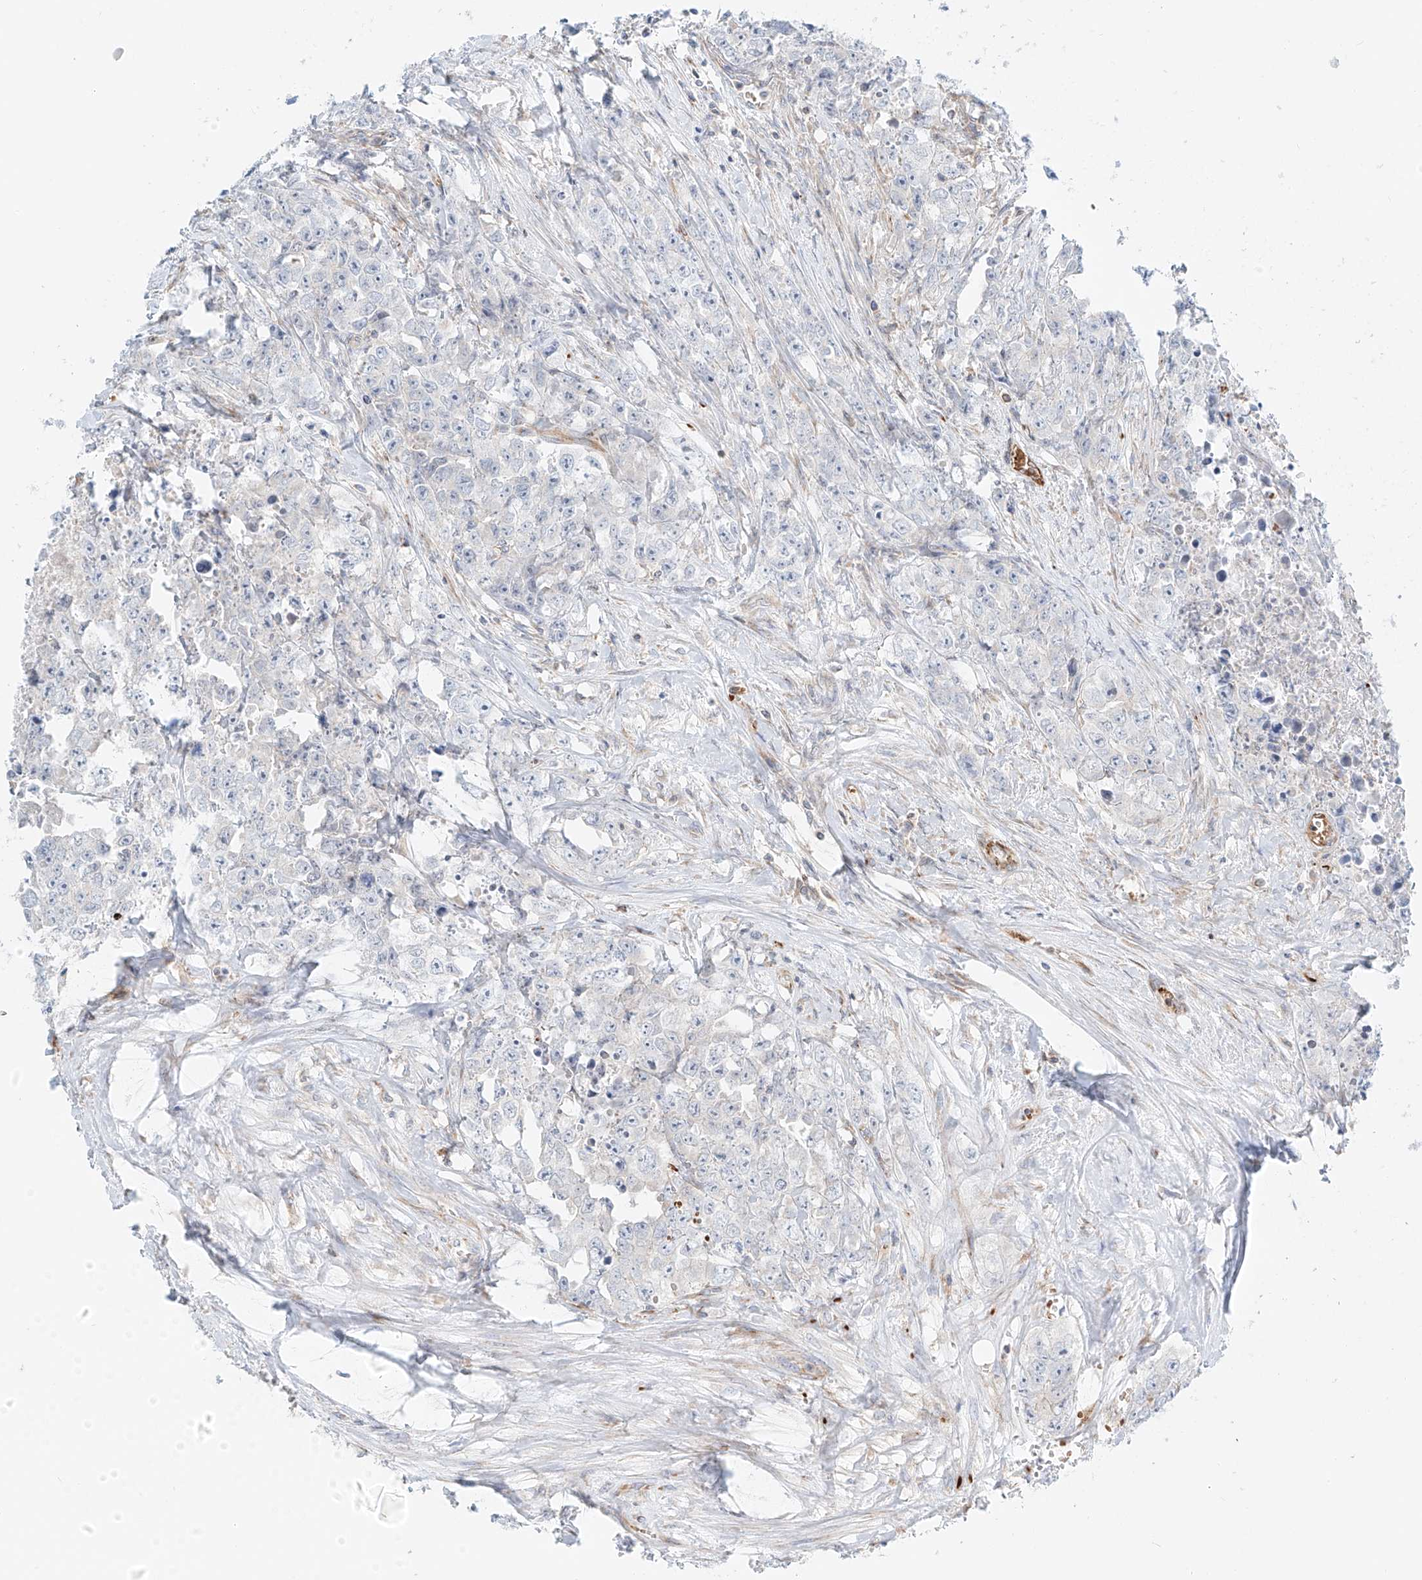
{"staining": {"intensity": "negative", "quantity": "none", "location": "none"}, "tissue": "testis cancer", "cell_type": "Tumor cells", "image_type": "cancer", "snomed": [{"axis": "morphology", "description": "Seminoma, NOS"}, {"axis": "morphology", "description": "Carcinoma, Embryonal, NOS"}, {"axis": "topography", "description": "Testis"}], "caption": "Immunohistochemistry image of neoplastic tissue: human testis seminoma stained with DAB displays no significant protein expression in tumor cells.", "gene": "EIPR1", "patient": {"sex": "male", "age": 43}}